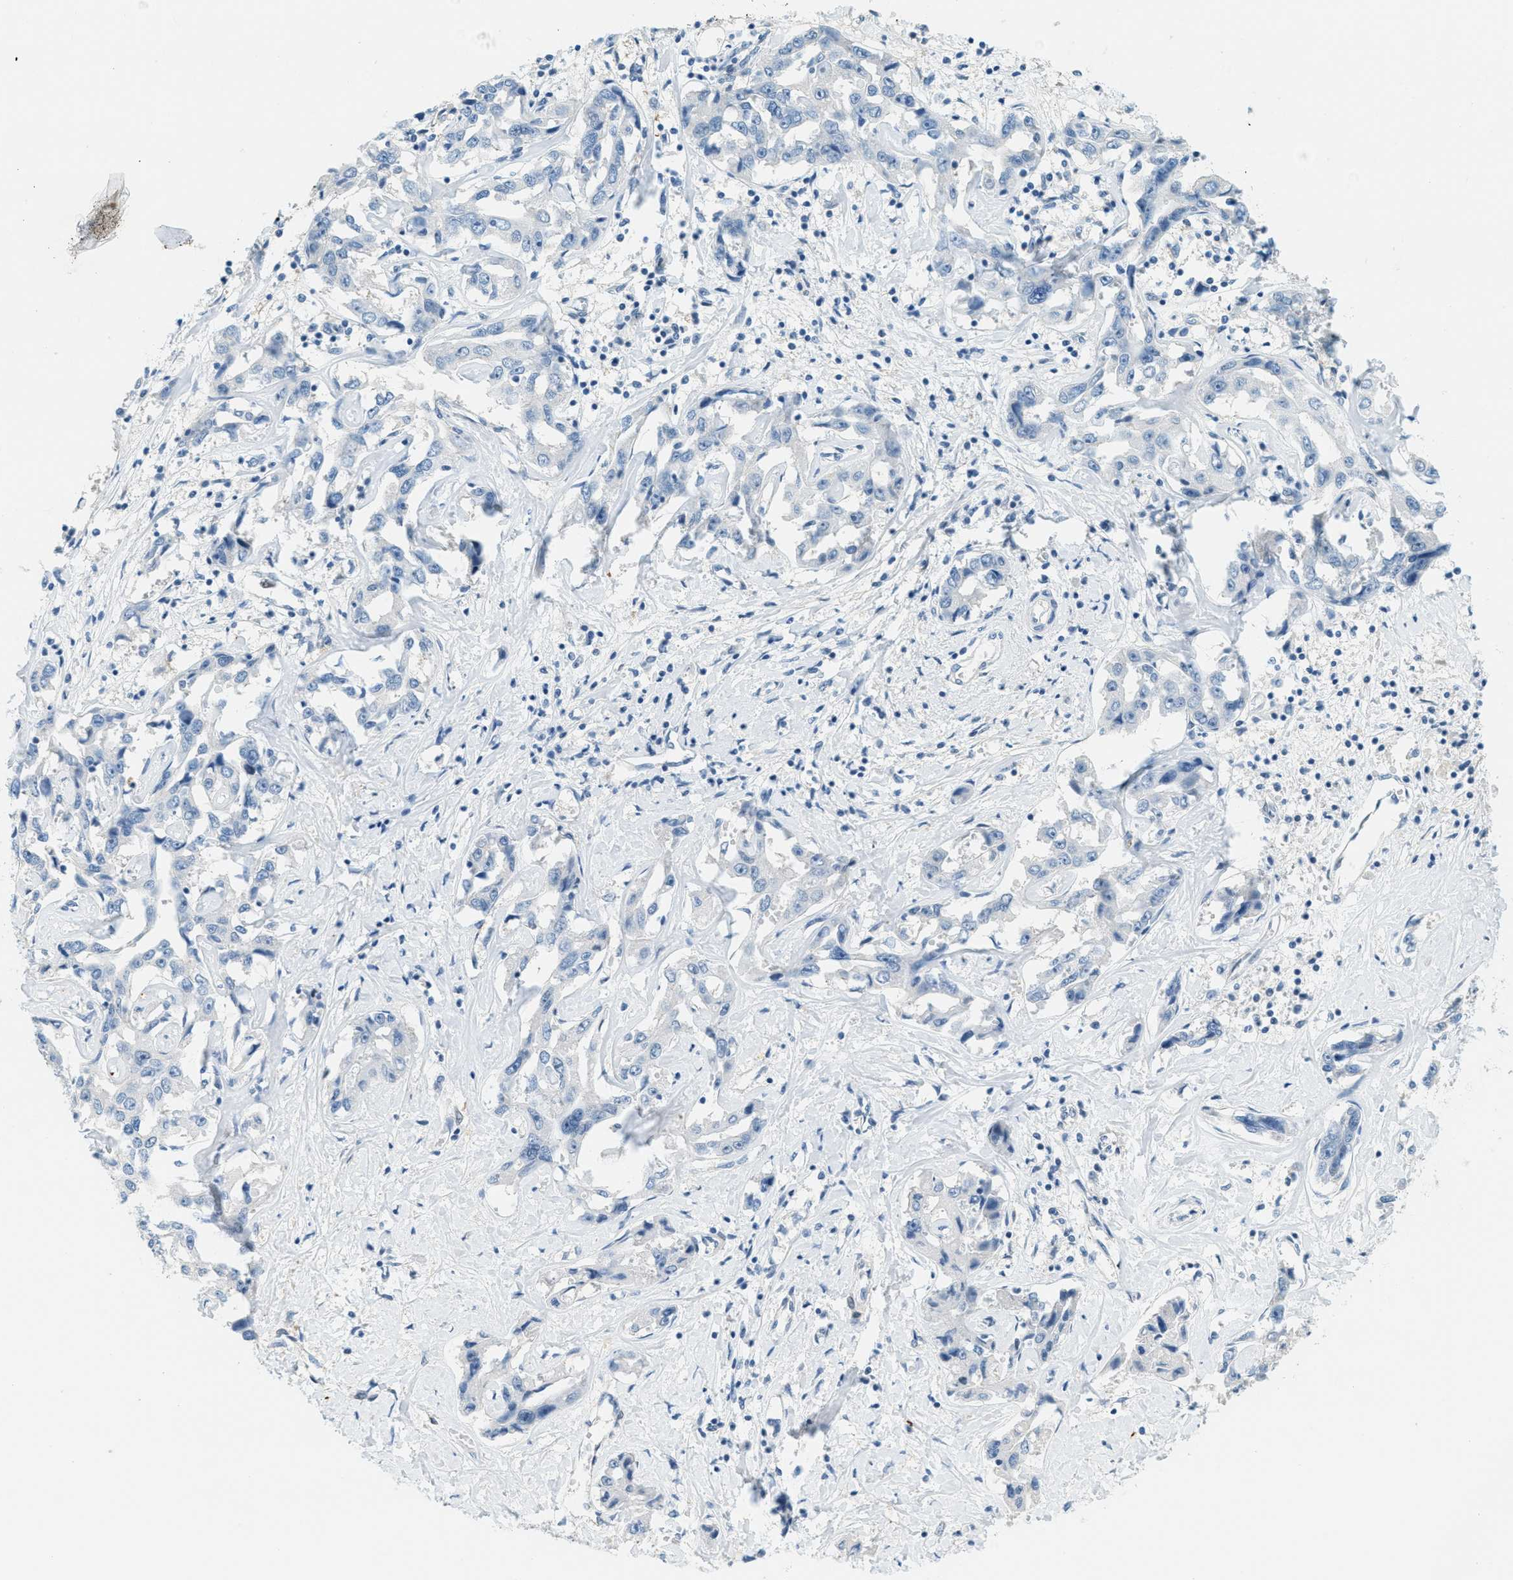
{"staining": {"intensity": "negative", "quantity": "none", "location": "none"}, "tissue": "liver cancer", "cell_type": "Tumor cells", "image_type": "cancer", "snomed": [{"axis": "morphology", "description": "Cholangiocarcinoma"}, {"axis": "topography", "description": "Liver"}], "caption": "The photomicrograph exhibits no significant positivity in tumor cells of liver cancer (cholangiocarcinoma).", "gene": "CYP4X1", "patient": {"sex": "male", "age": 59}}